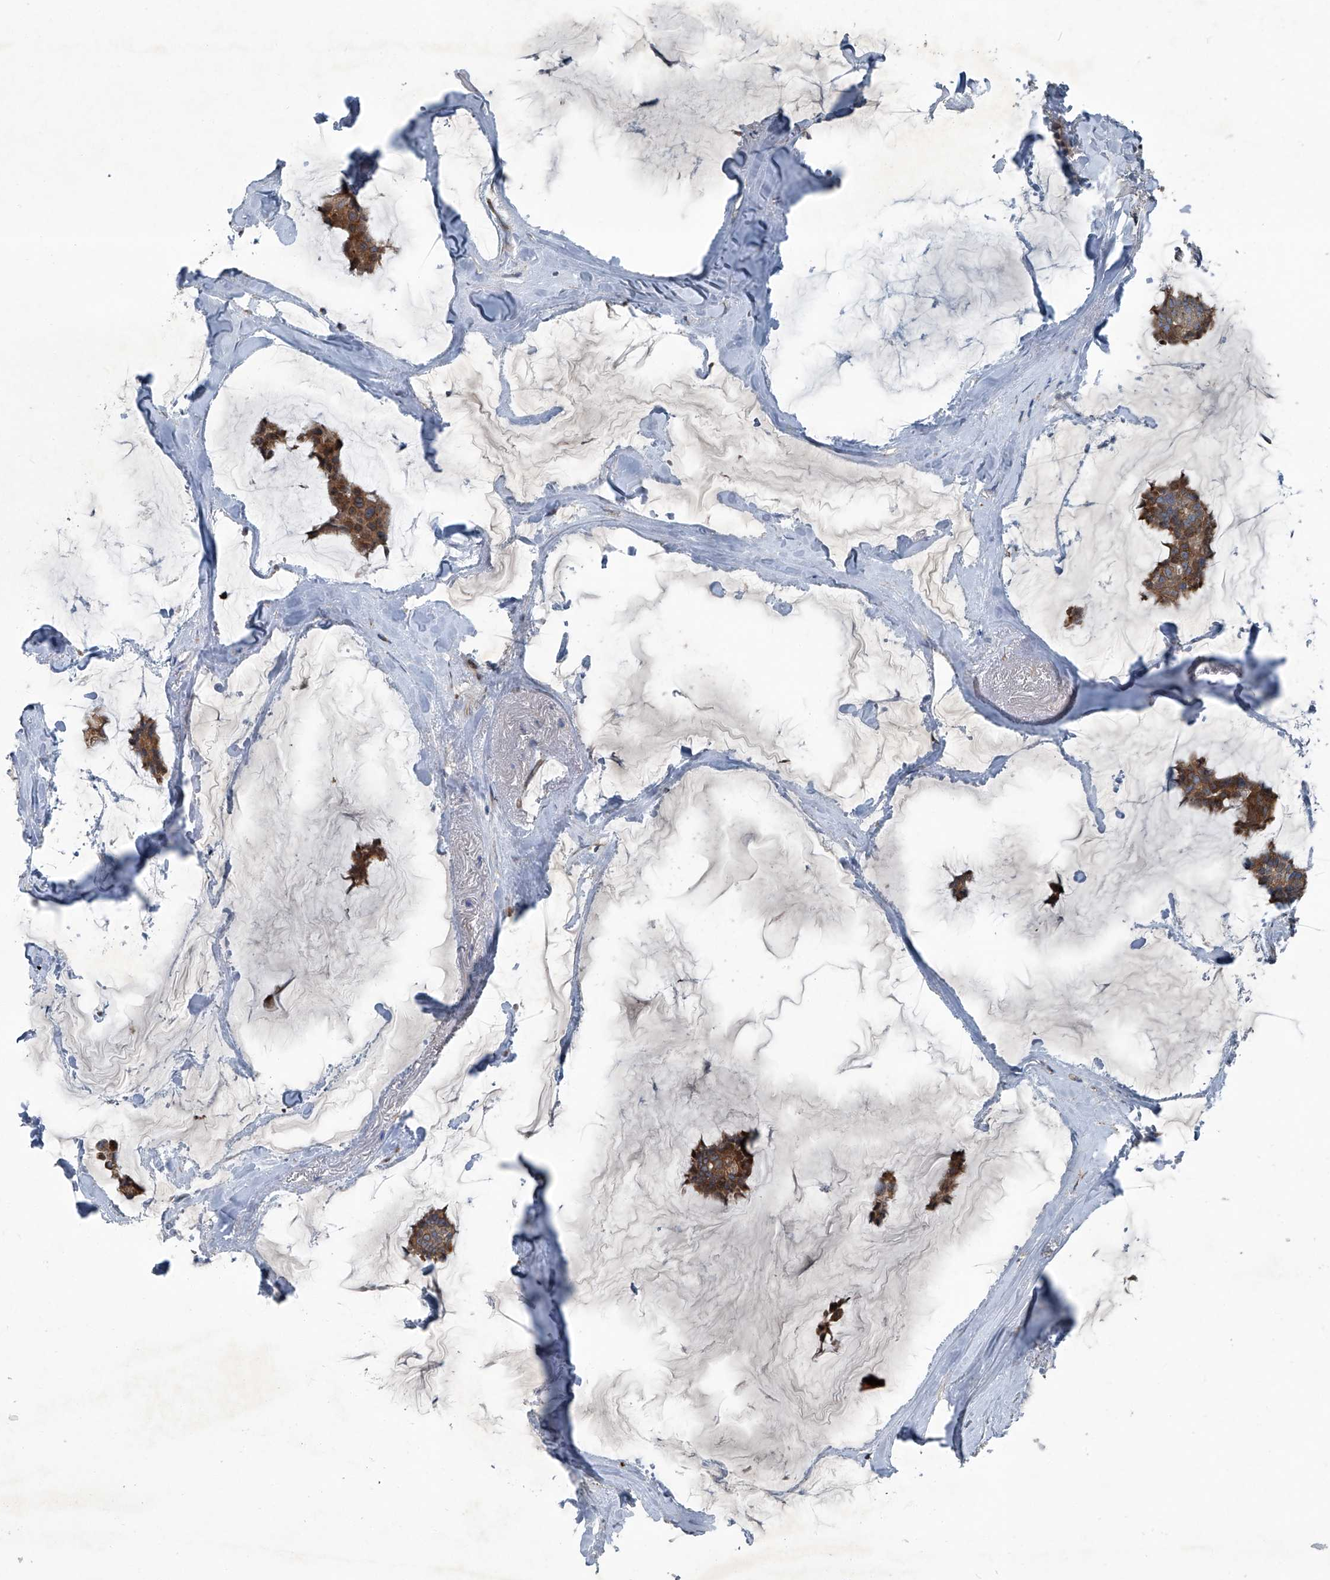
{"staining": {"intensity": "moderate", "quantity": ">75%", "location": "cytoplasmic/membranous"}, "tissue": "breast cancer", "cell_type": "Tumor cells", "image_type": "cancer", "snomed": [{"axis": "morphology", "description": "Duct carcinoma"}, {"axis": "topography", "description": "Breast"}], "caption": "IHC histopathology image of intraductal carcinoma (breast) stained for a protein (brown), which reveals medium levels of moderate cytoplasmic/membranous staining in approximately >75% of tumor cells.", "gene": "SENP2", "patient": {"sex": "female", "age": 93}}